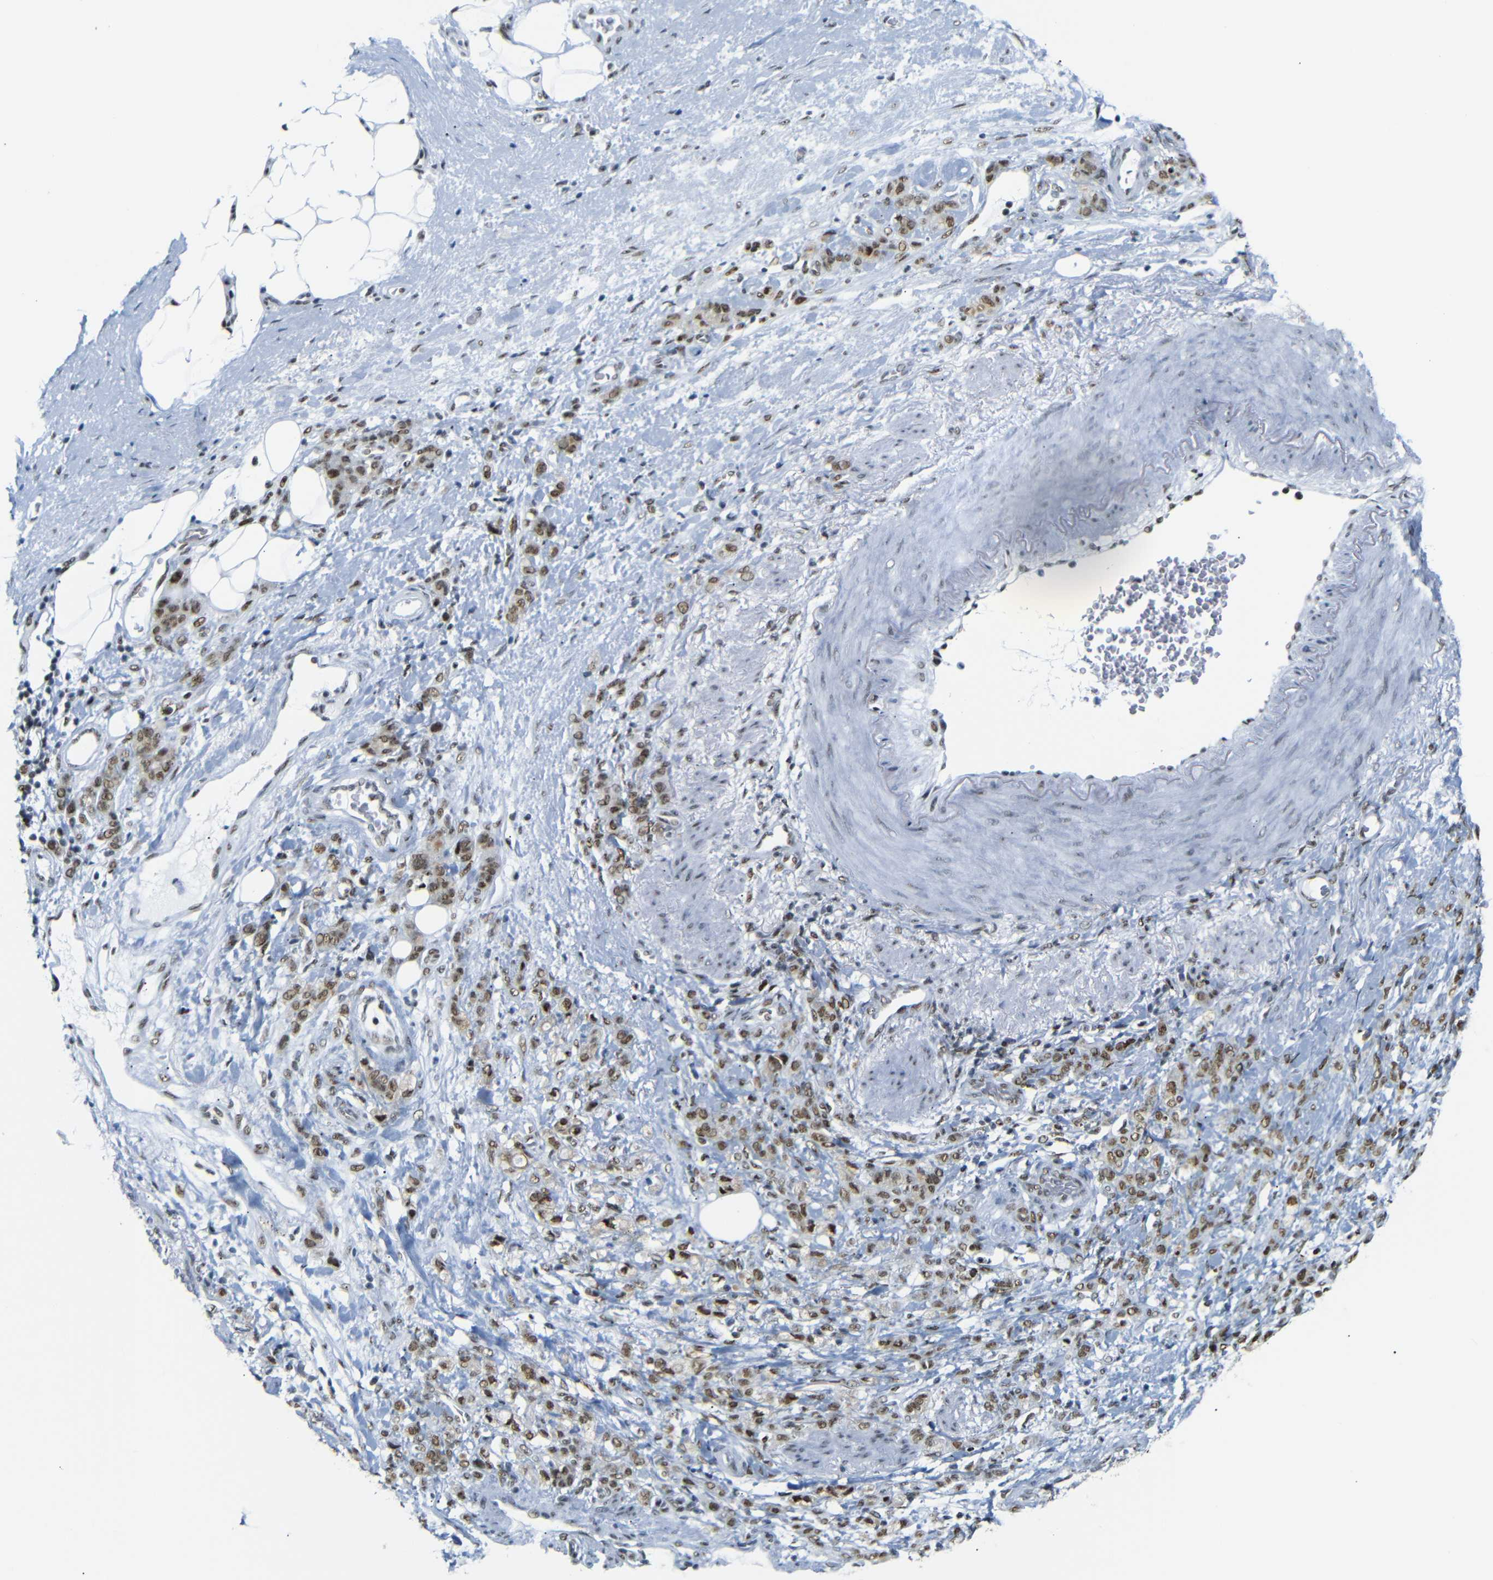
{"staining": {"intensity": "strong", "quantity": ">75%", "location": "nuclear"}, "tissue": "stomach cancer", "cell_type": "Tumor cells", "image_type": "cancer", "snomed": [{"axis": "morphology", "description": "Adenocarcinoma, NOS"}, {"axis": "topography", "description": "Stomach"}], "caption": "Stomach adenocarcinoma tissue reveals strong nuclear staining in approximately >75% of tumor cells", "gene": "TRA2B", "patient": {"sex": "male", "age": 82}}